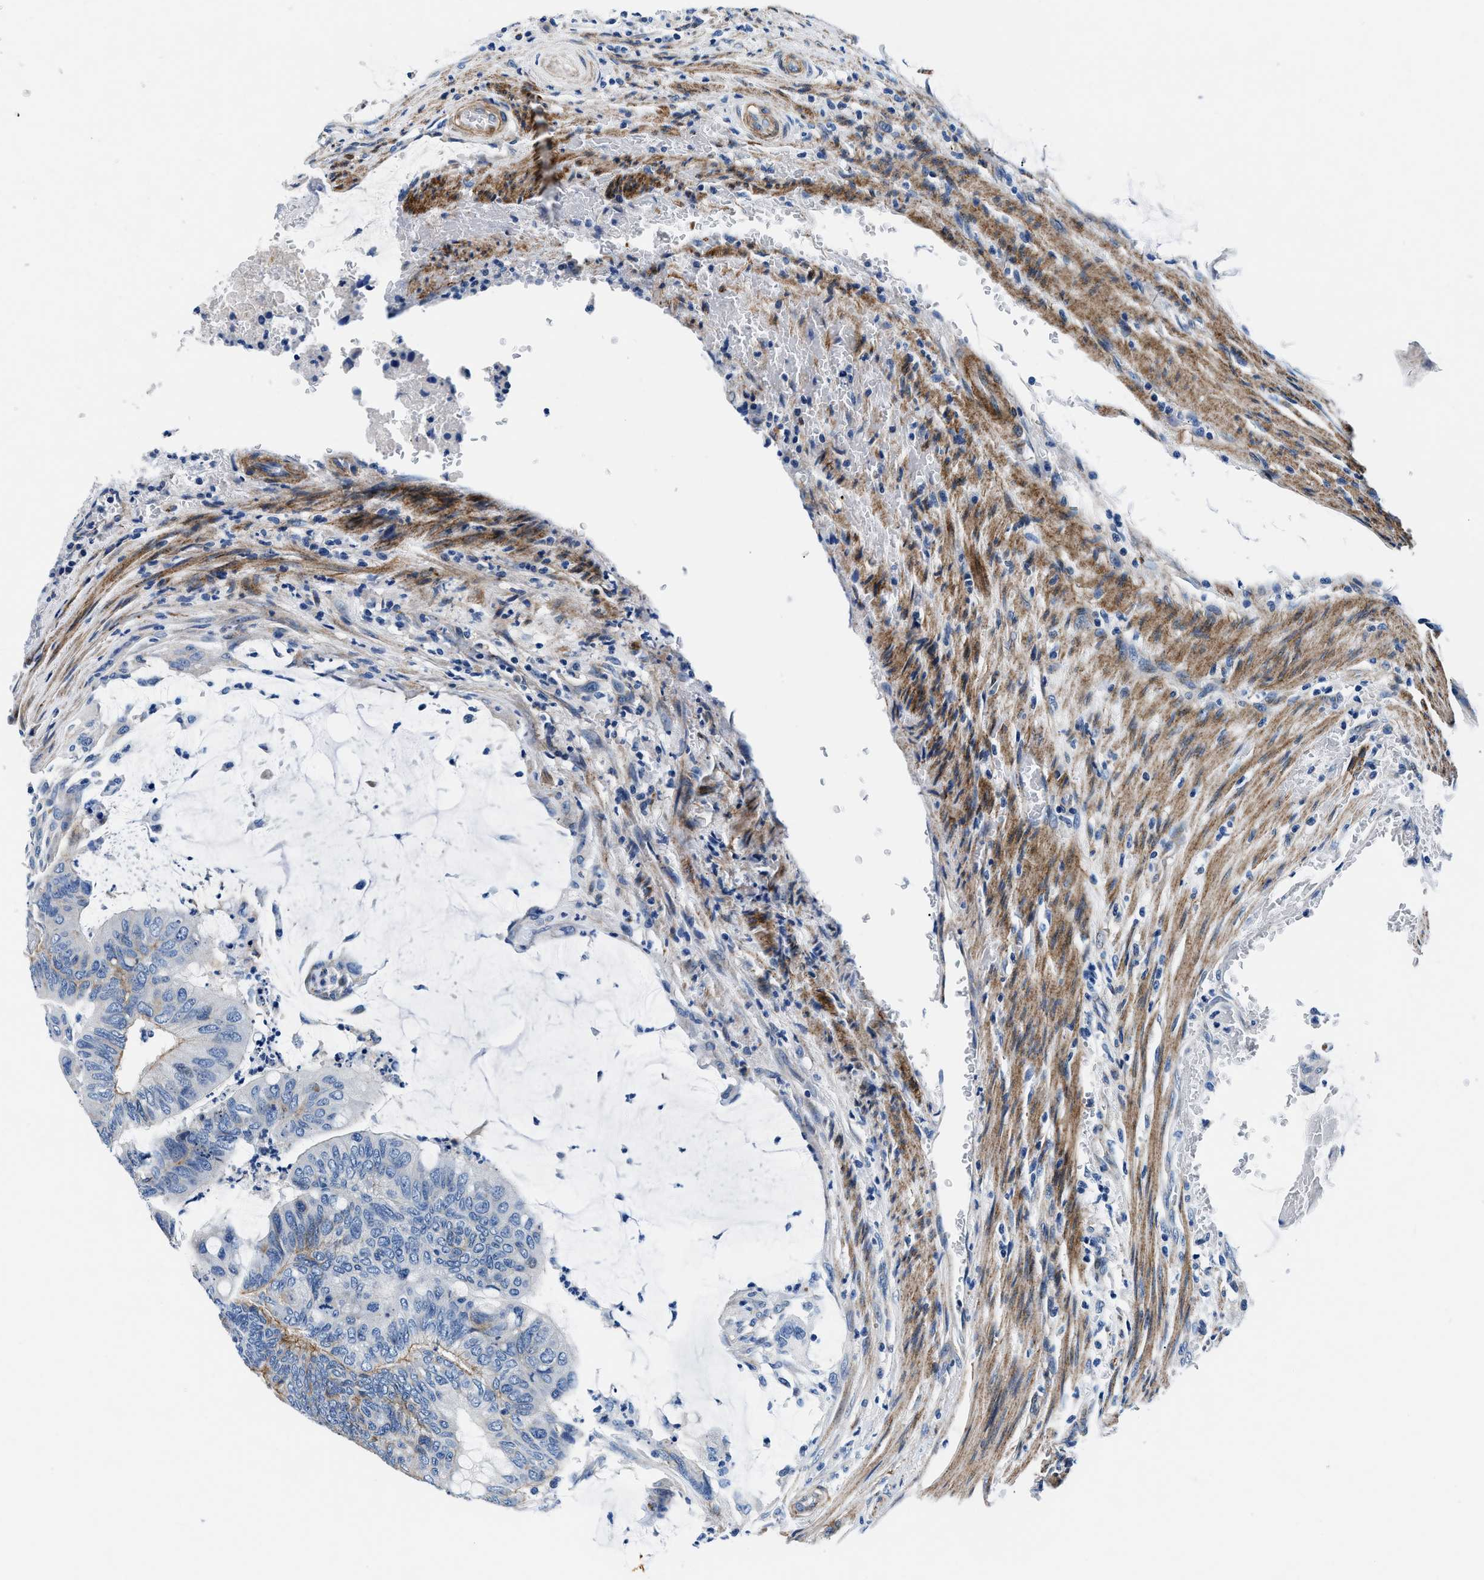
{"staining": {"intensity": "moderate", "quantity": "<25%", "location": "cytoplasmic/membranous"}, "tissue": "colorectal cancer", "cell_type": "Tumor cells", "image_type": "cancer", "snomed": [{"axis": "morphology", "description": "Normal tissue, NOS"}, {"axis": "morphology", "description": "Adenocarcinoma, NOS"}, {"axis": "topography", "description": "Rectum"}], "caption": "A brown stain shows moderate cytoplasmic/membranous expression of a protein in adenocarcinoma (colorectal) tumor cells. (brown staining indicates protein expression, while blue staining denotes nuclei).", "gene": "DAG1", "patient": {"sex": "male", "age": 92}}